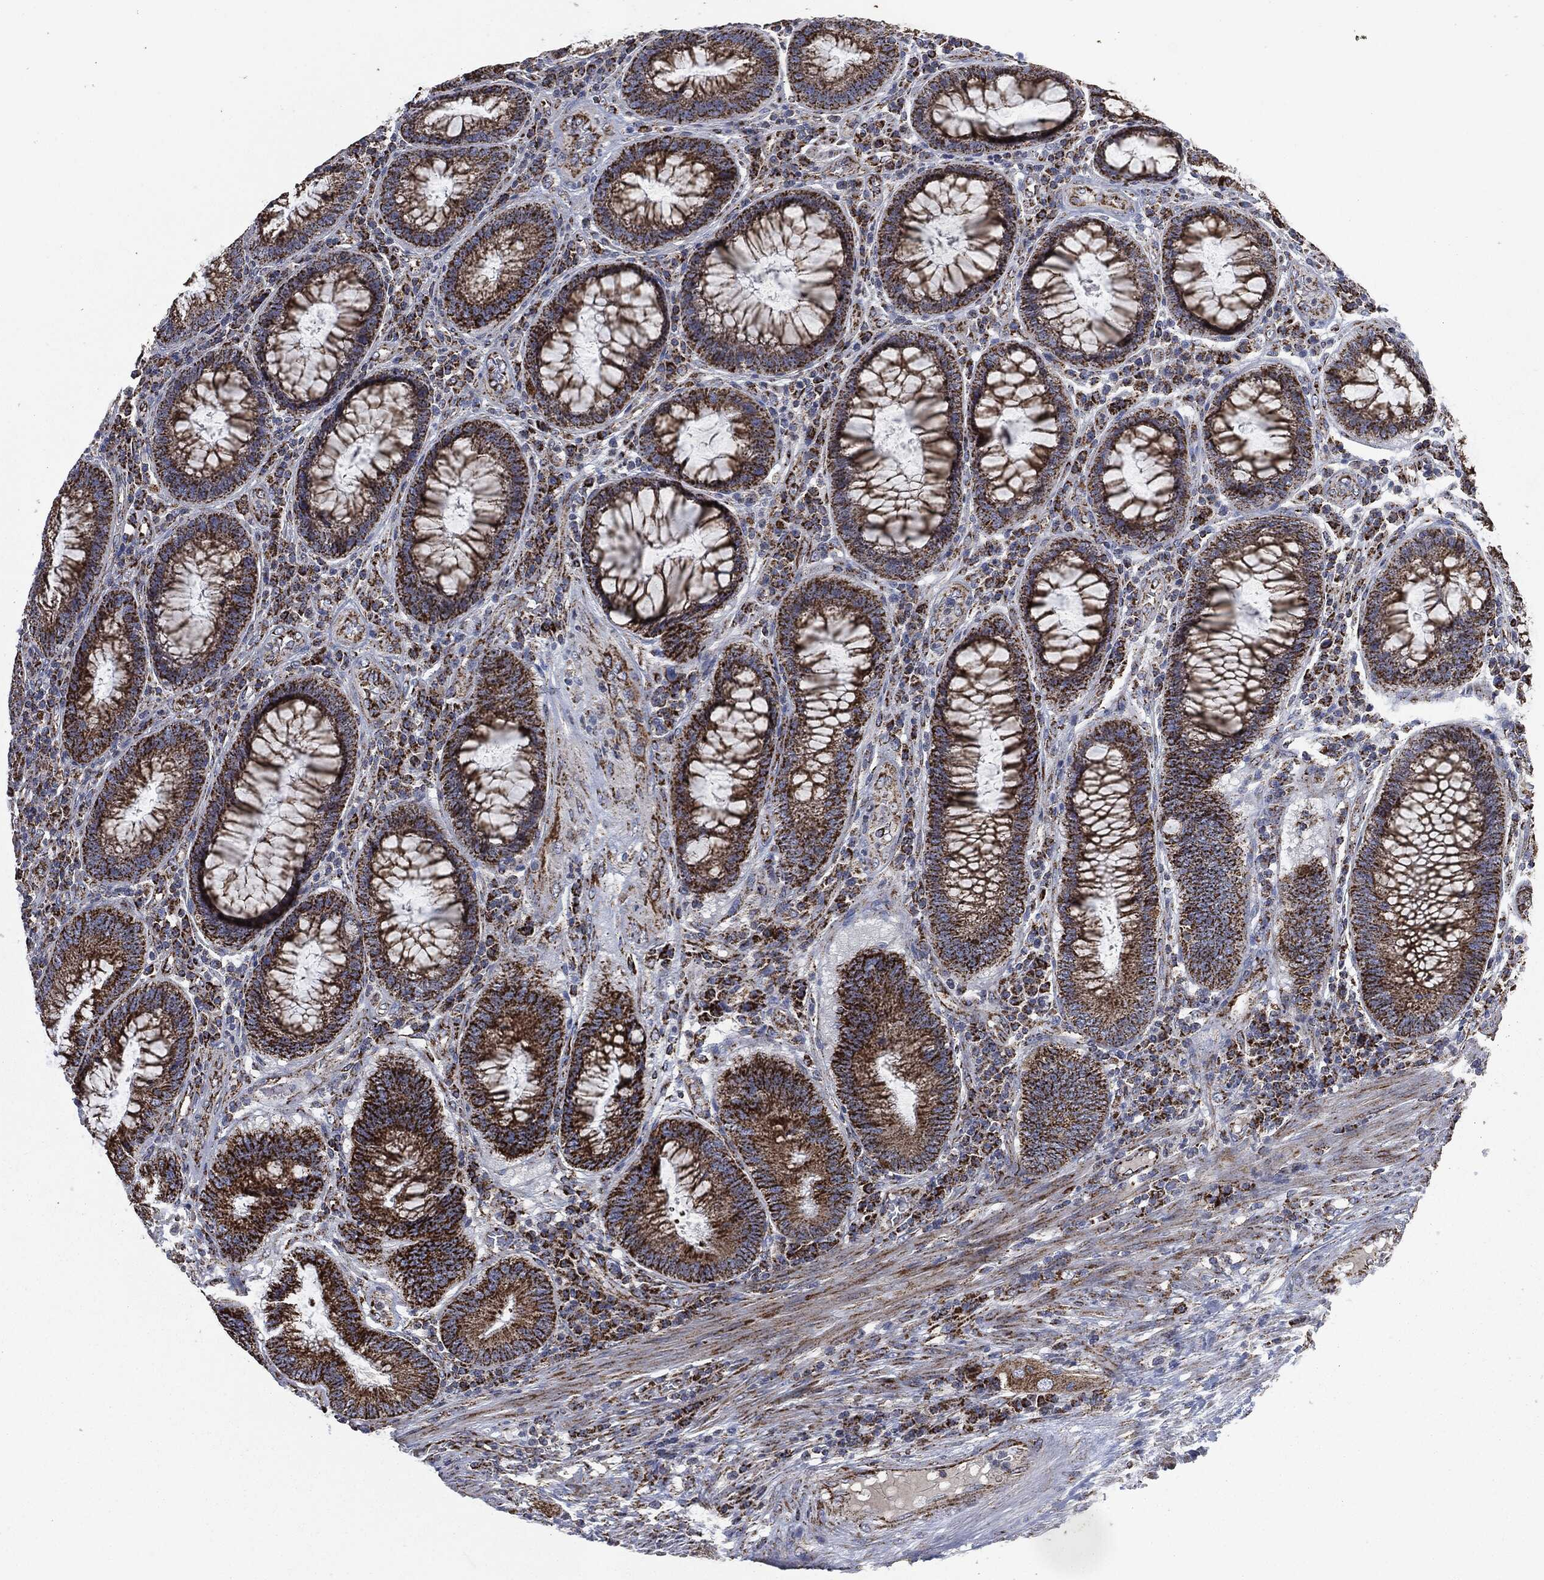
{"staining": {"intensity": "strong", "quantity": ">75%", "location": "cytoplasmic/membranous"}, "tissue": "colorectal cancer", "cell_type": "Tumor cells", "image_type": "cancer", "snomed": [{"axis": "morphology", "description": "Adenocarcinoma, NOS"}, {"axis": "topography", "description": "Colon"}], "caption": "Colorectal cancer stained for a protein (brown) exhibits strong cytoplasmic/membranous positive staining in about >75% of tumor cells.", "gene": "RYK", "patient": {"sex": "female", "age": 67}}